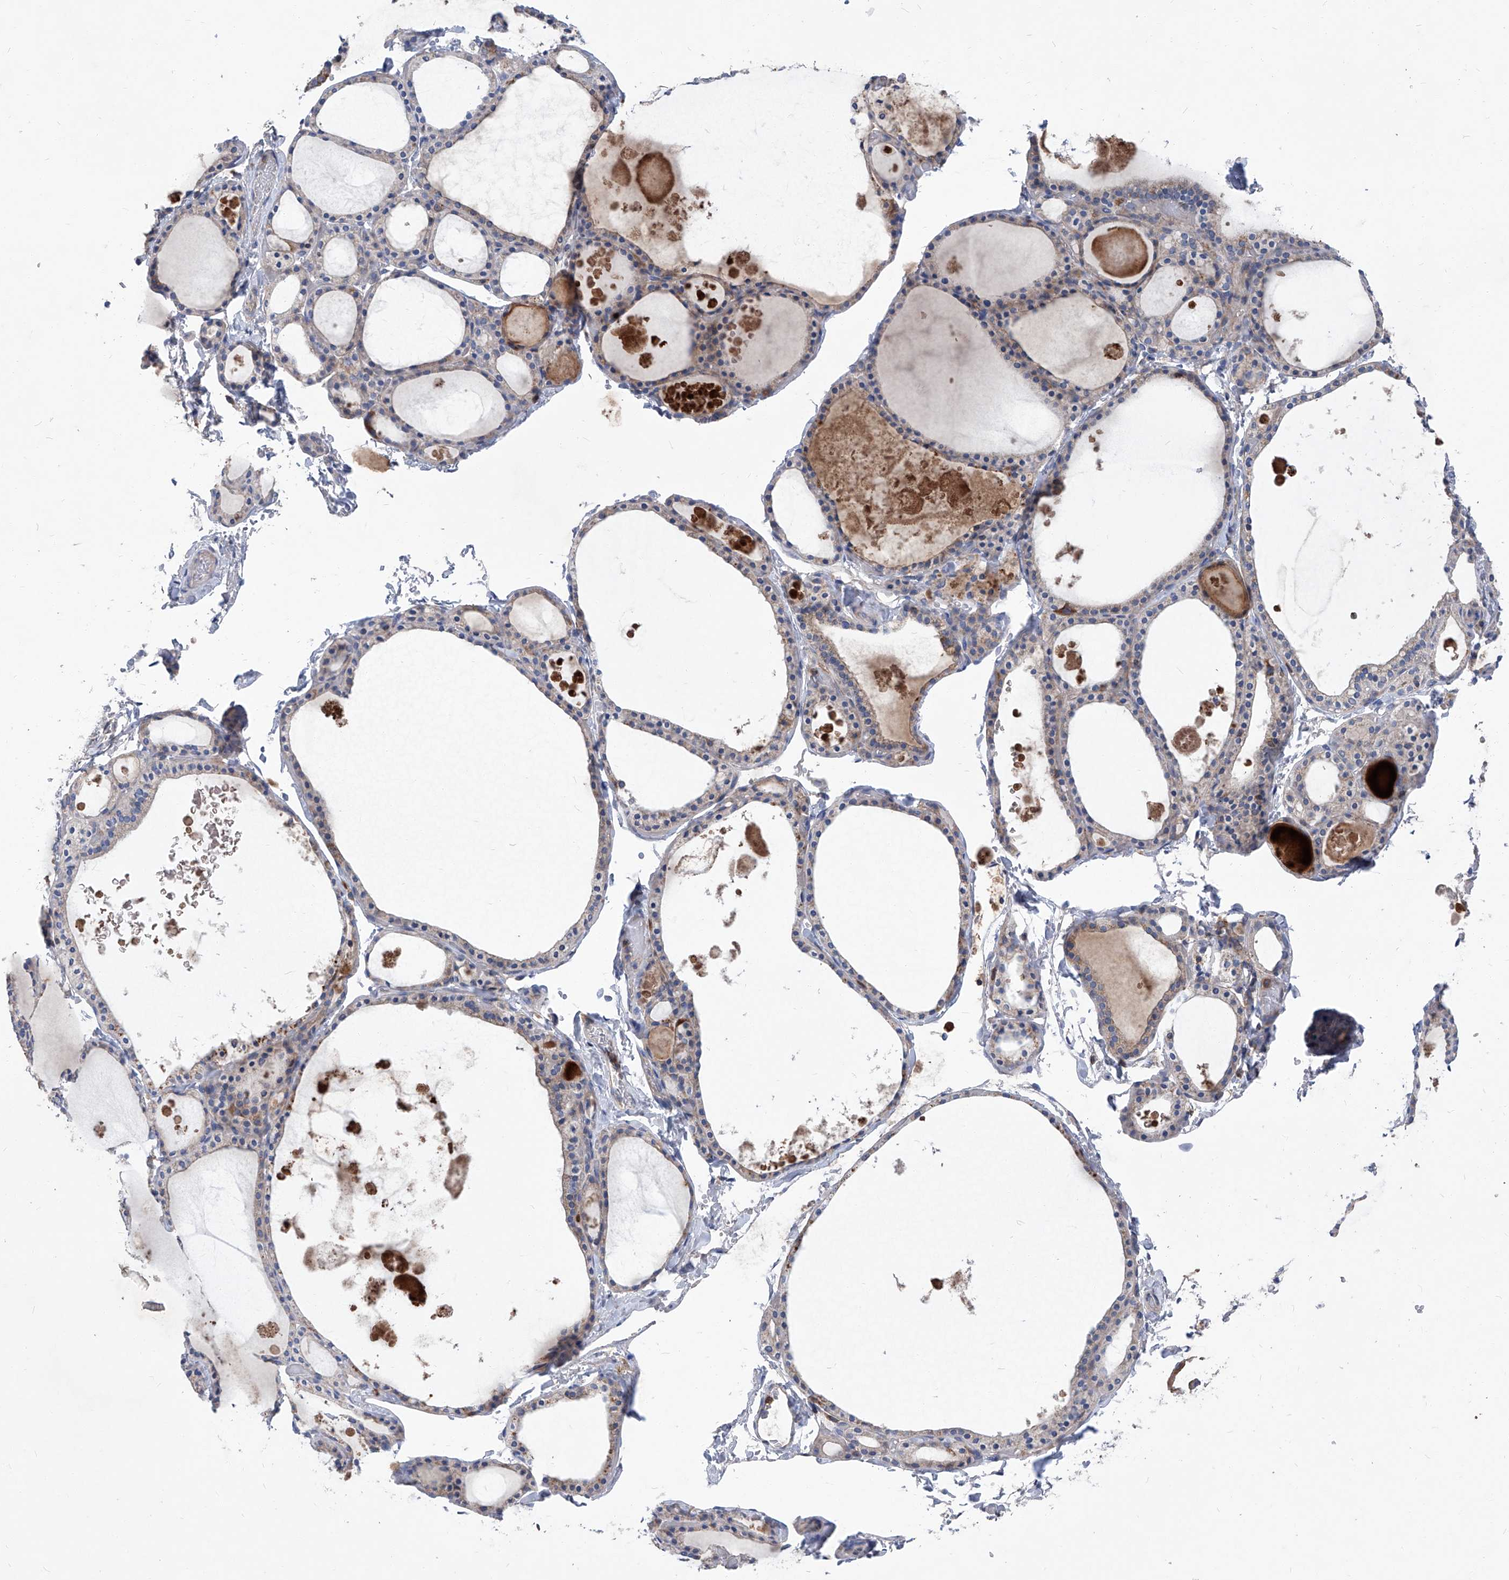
{"staining": {"intensity": "moderate", "quantity": "<25%", "location": "cytoplasmic/membranous"}, "tissue": "thyroid gland", "cell_type": "Glandular cells", "image_type": "normal", "snomed": [{"axis": "morphology", "description": "Normal tissue, NOS"}, {"axis": "topography", "description": "Thyroid gland"}], "caption": "Immunohistochemical staining of normal thyroid gland shows <25% levels of moderate cytoplasmic/membranous protein positivity in about <25% of glandular cells.", "gene": "EPHA8", "patient": {"sex": "male", "age": 56}}